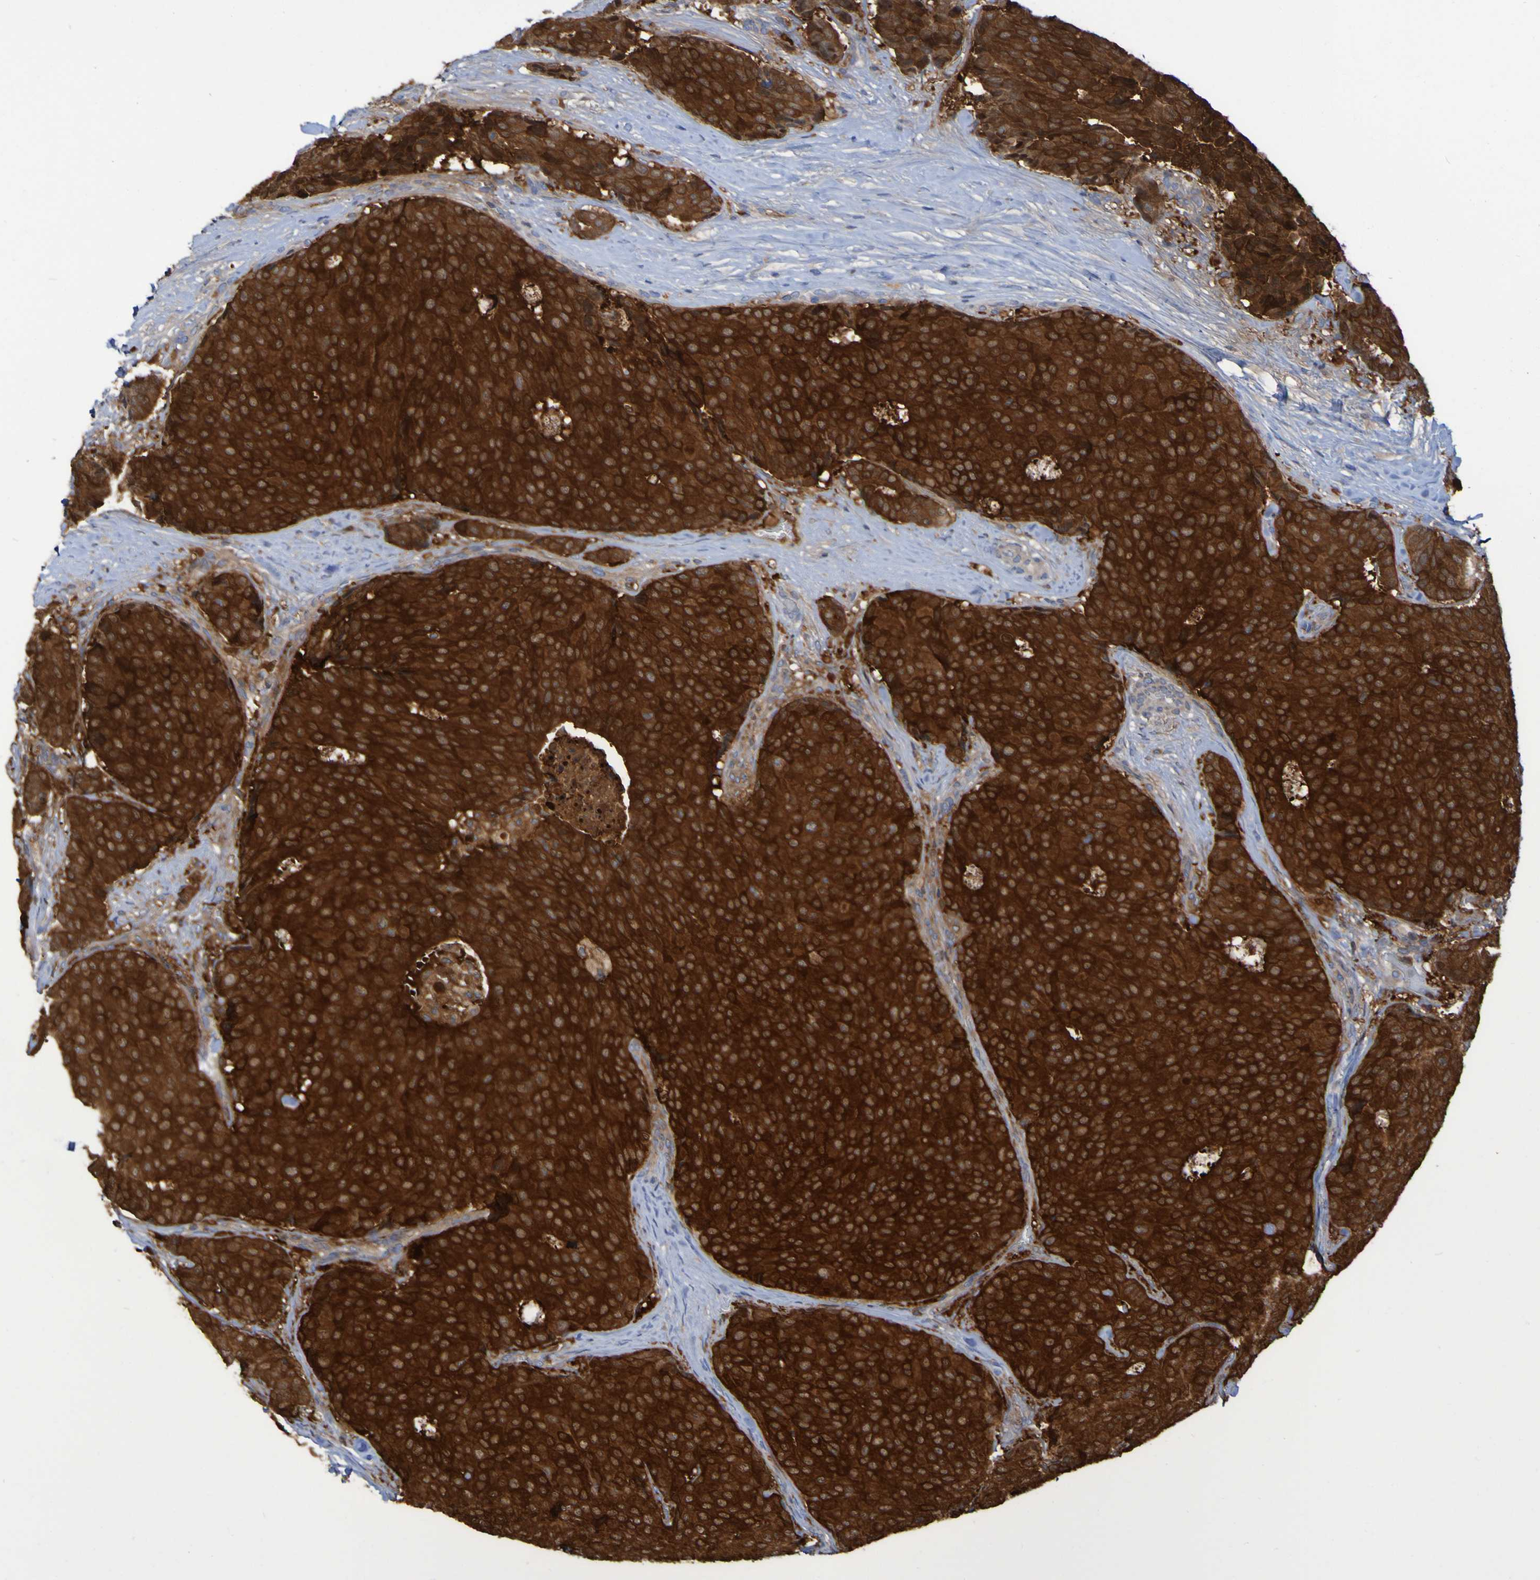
{"staining": {"intensity": "strong", "quantity": ">75%", "location": "cytoplasmic/membranous"}, "tissue": "breast cancer", "cell_type": "Tumor cells", "image_type": "cancer", "snomed": [{"axis": "morphology", "description": "Duct carcinoma"}, {"axis": "topography", "description": "Breast"}], "caption": "Immunohistochemistry (IHC) of human breast cancer demonstrates high levels of strong cytoplasmic/membranous positivity in about >75% of tumor cells.", "gene": "MPPE1", "patient": {"sex": "female", "age": 75}}